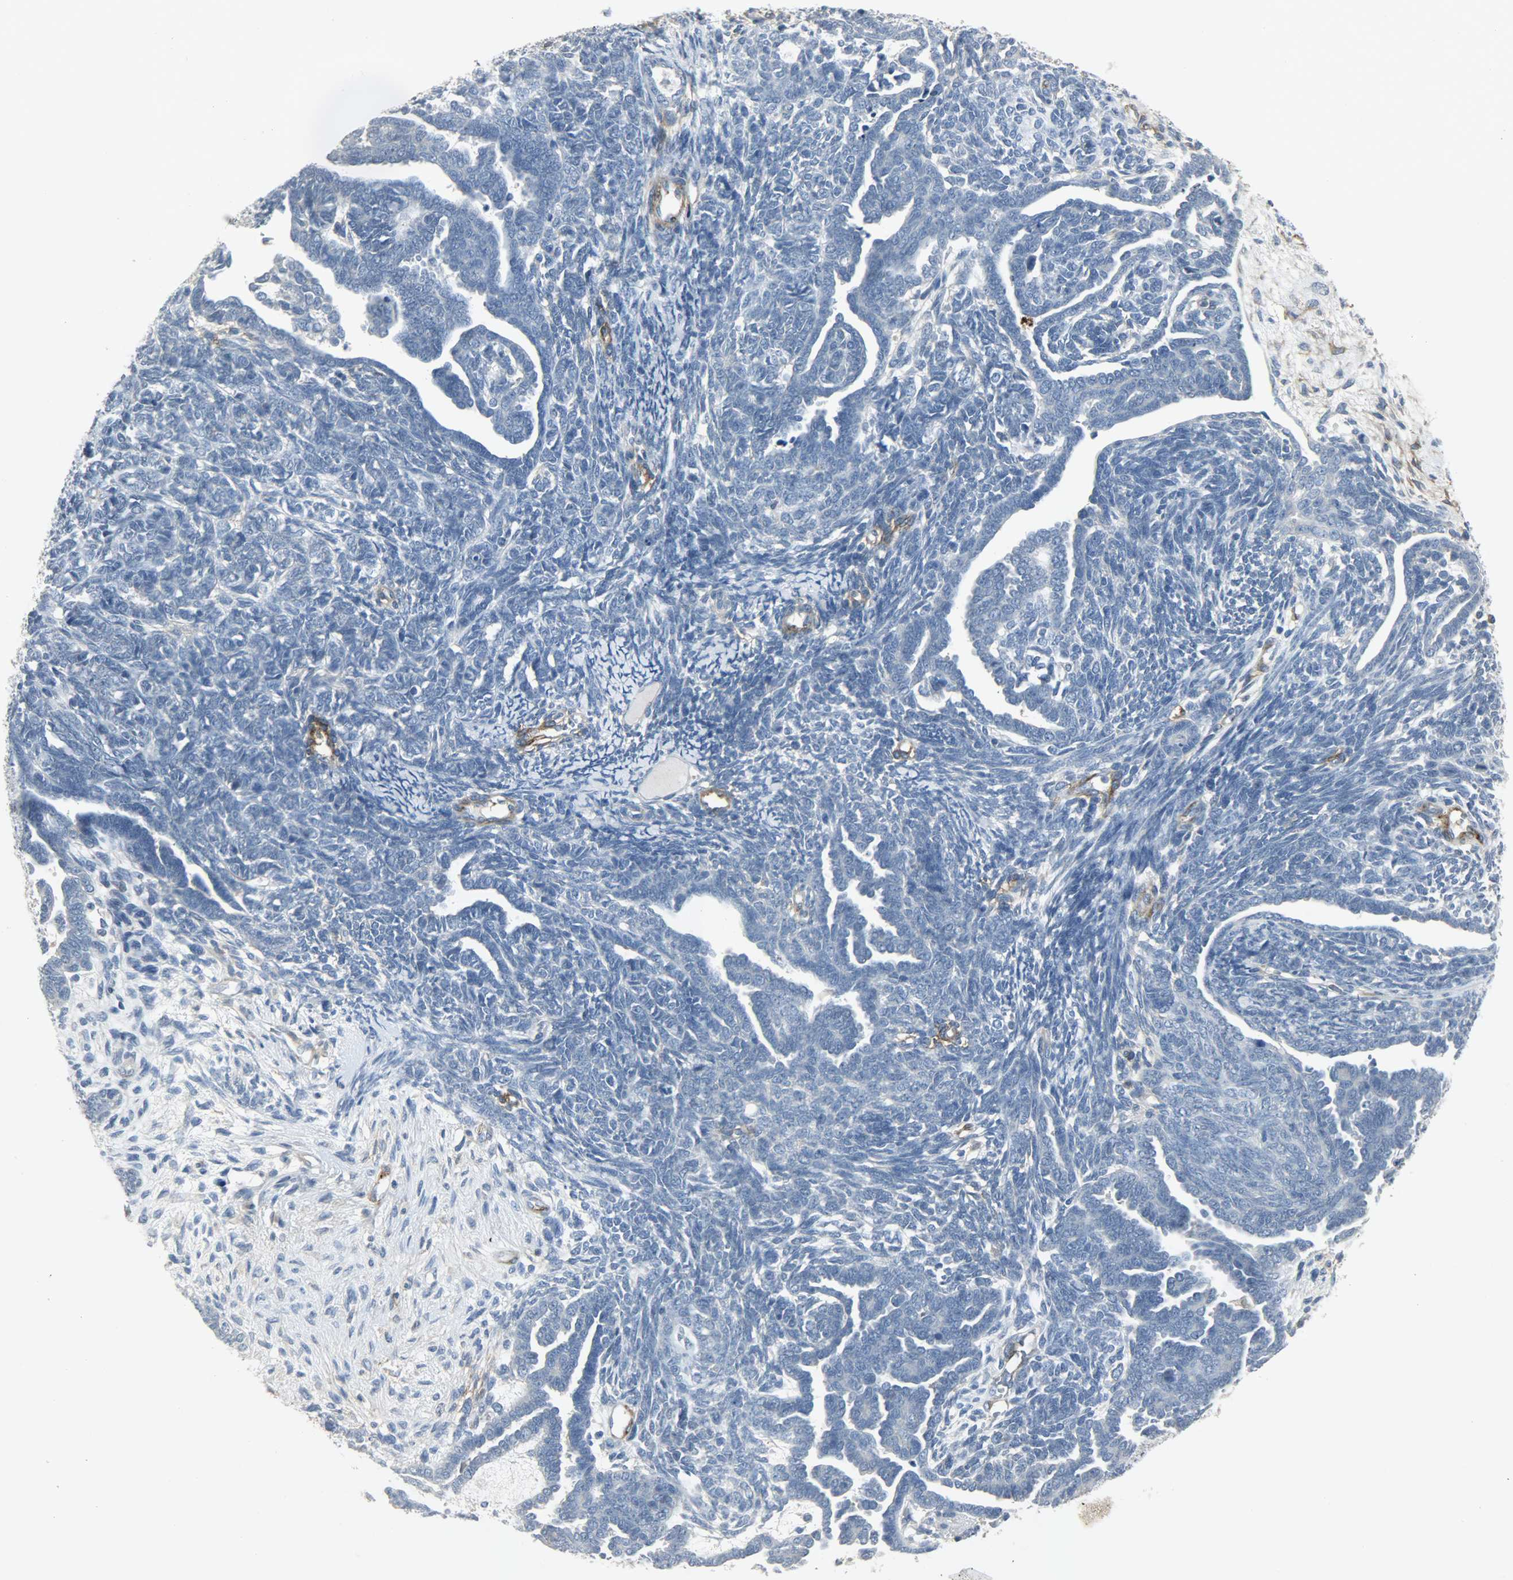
{"staining": {"intensity": "negative", "quantity": "none", "location": "none"}, "tissue": "endometrial cancer", "cell_type": "Tumor cells", "image_type": "cancer", "snomed": [{"axis": "morphology", "description": "Neoplasm, malignant, NOS"}, {"axis": "topography", "description": "Endometrium"}], "caption": "Histopathology image shows no protein expression in tumor cells of endometrial cancer (neoplasm (malignant)) tissue.", "gene": "ENPEP", "patient": {"sex": "female", "age": 74}}